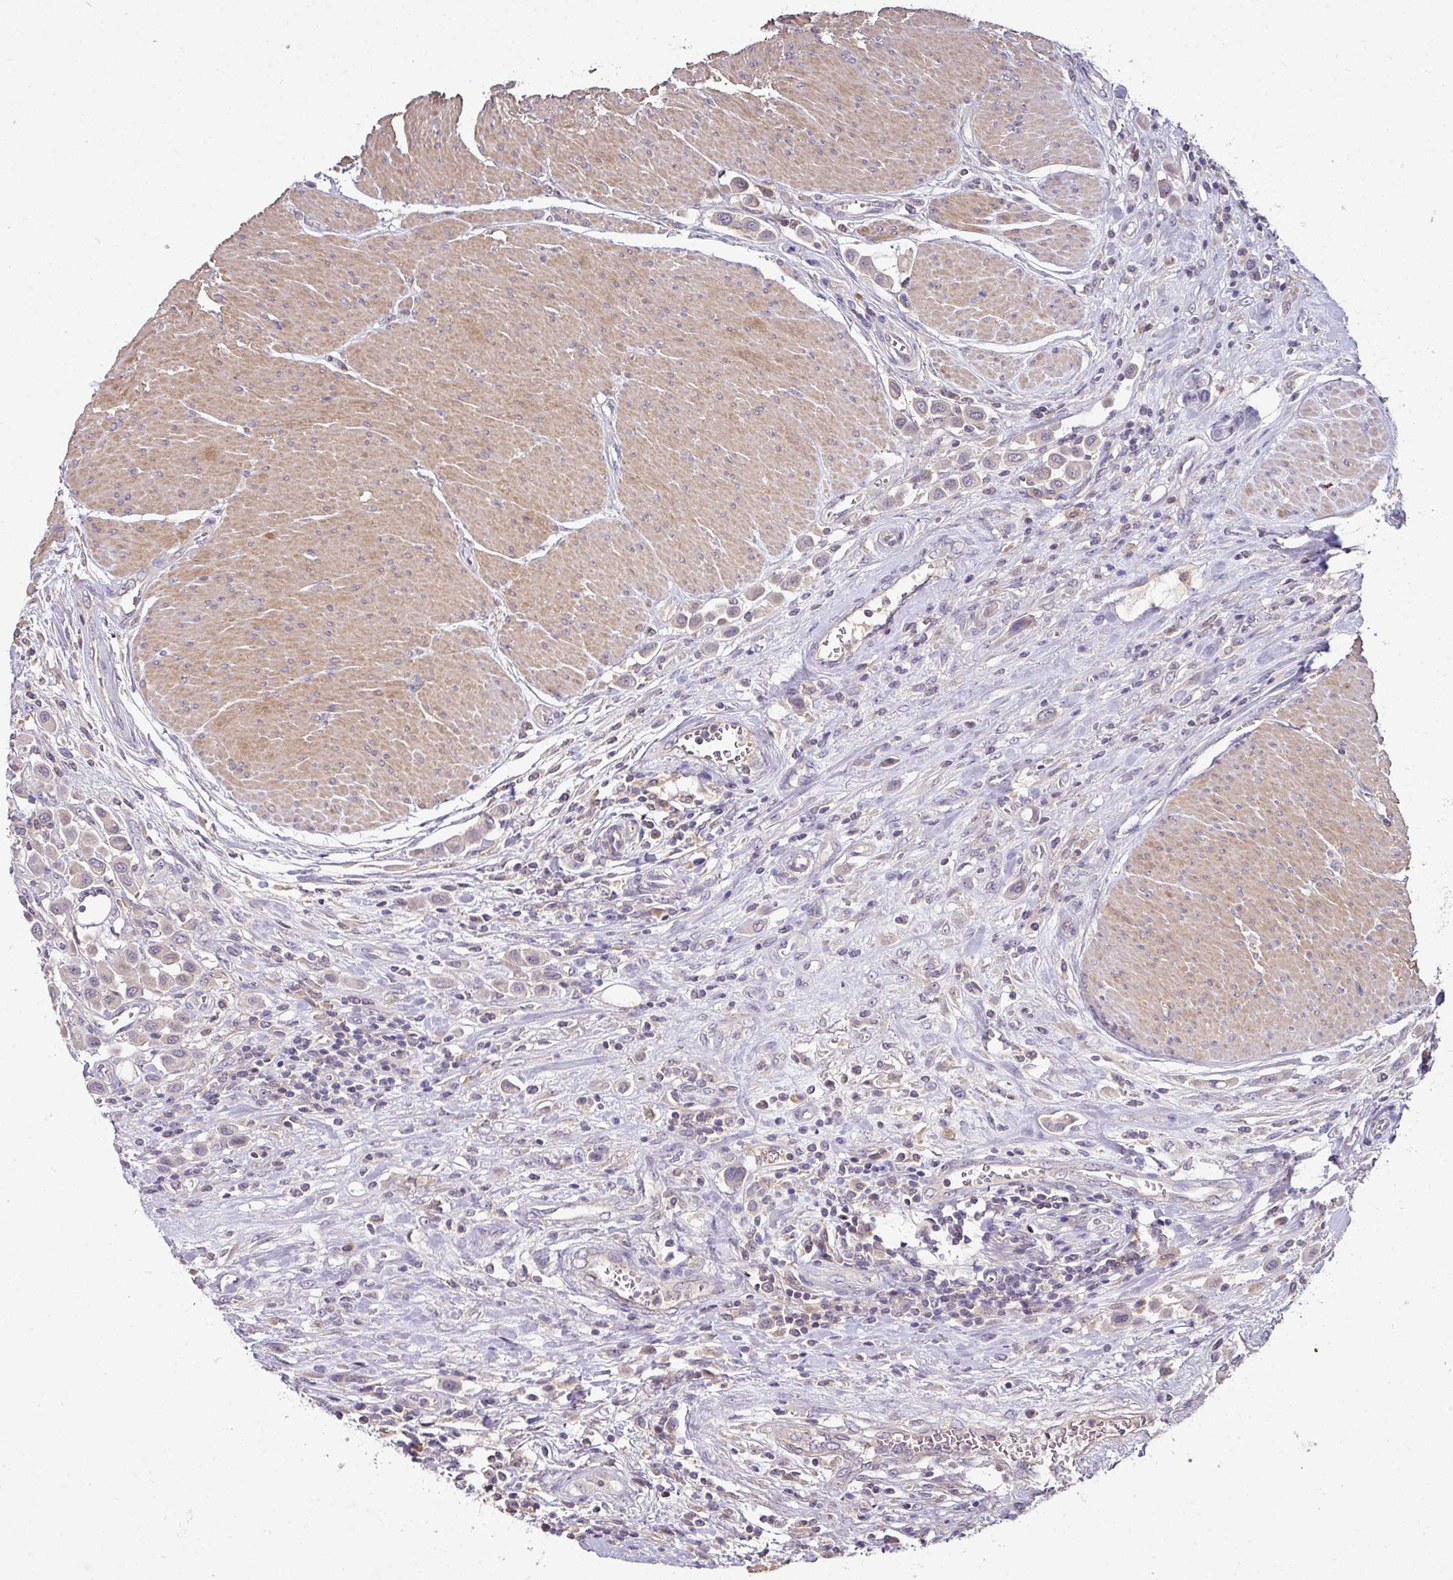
{"staining": {"intensity": "negative", "quantity": "none", "location": "none"}, "tissue": "urothelial cancer", "cell_type": "Tumor cells", "image_type": "cancer", "snomed": [{"axis": "morphology", "description": "Urothelial carcinoma, High grade"}, {"axis": "topography", "description": "Urinary bladder"}], "caption": "Immunohistochemistry (IHC) photomicrograph of high-grade urothelial carcinoma stained for a protein (brown), which exhibits no positivity in tumor cells.", "gene": "AEBP2", "patient": {"sex": "male", "age": 50}}